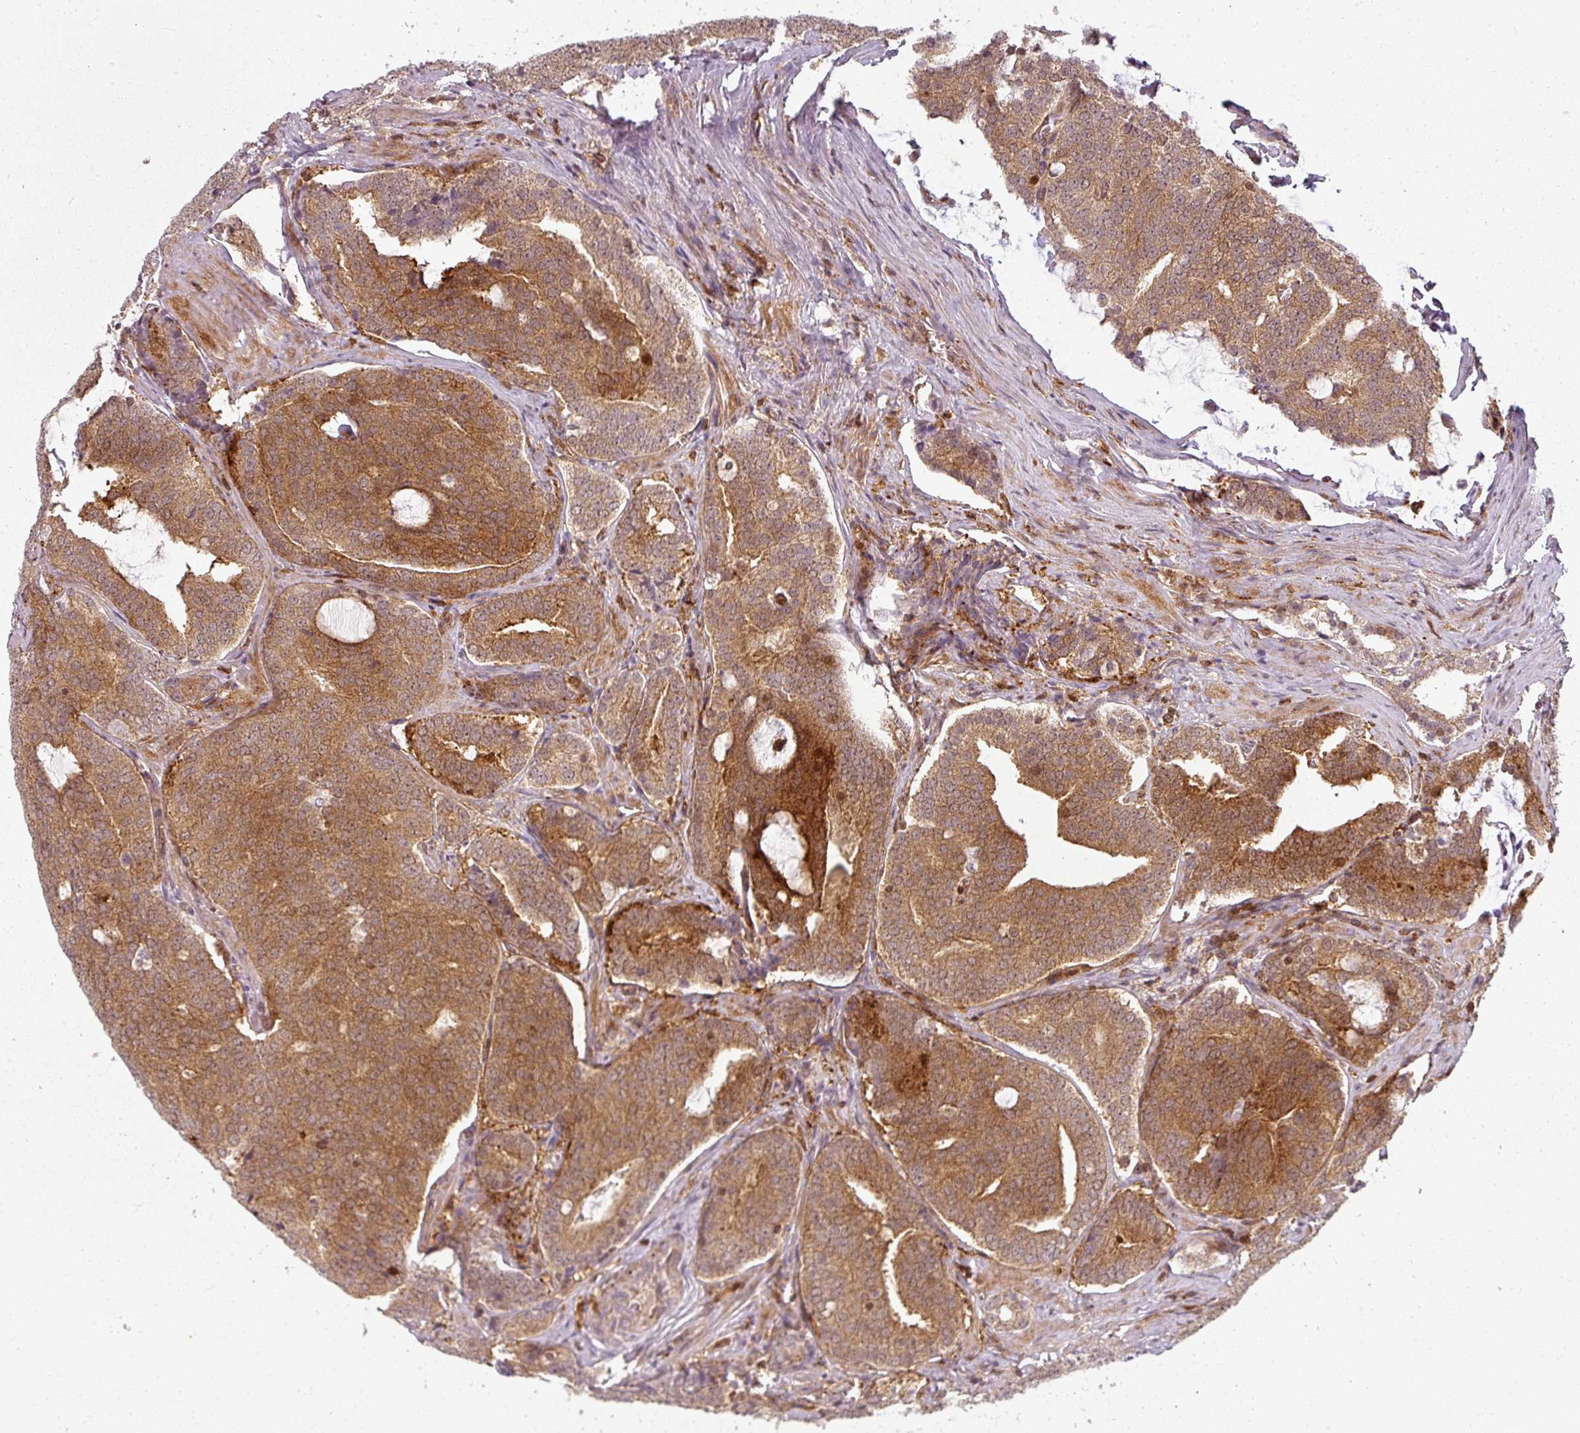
{"staining": {"intensity": "moderate", "quantity": ">75%", "location": "cytoplasmic/membranous"}, "tissue": "prostate cancer", "cell_type": "Tumor cells", "image_type": "cancer", "snomed": [{"axis": "morphology", "description": "Adenocarcinoma, High grade"}, {"axis": "topography", "description": "Prostate"}], "caption": "Immunohistochemical staining of human adenocarcinoma (high-grade) (prostate) displays moderate cytoplasmic/membranous protein staining in approximately >75% of tumor cells.", "gene": "CLIC1", "patient": {"sex": "male", "age": 55}}